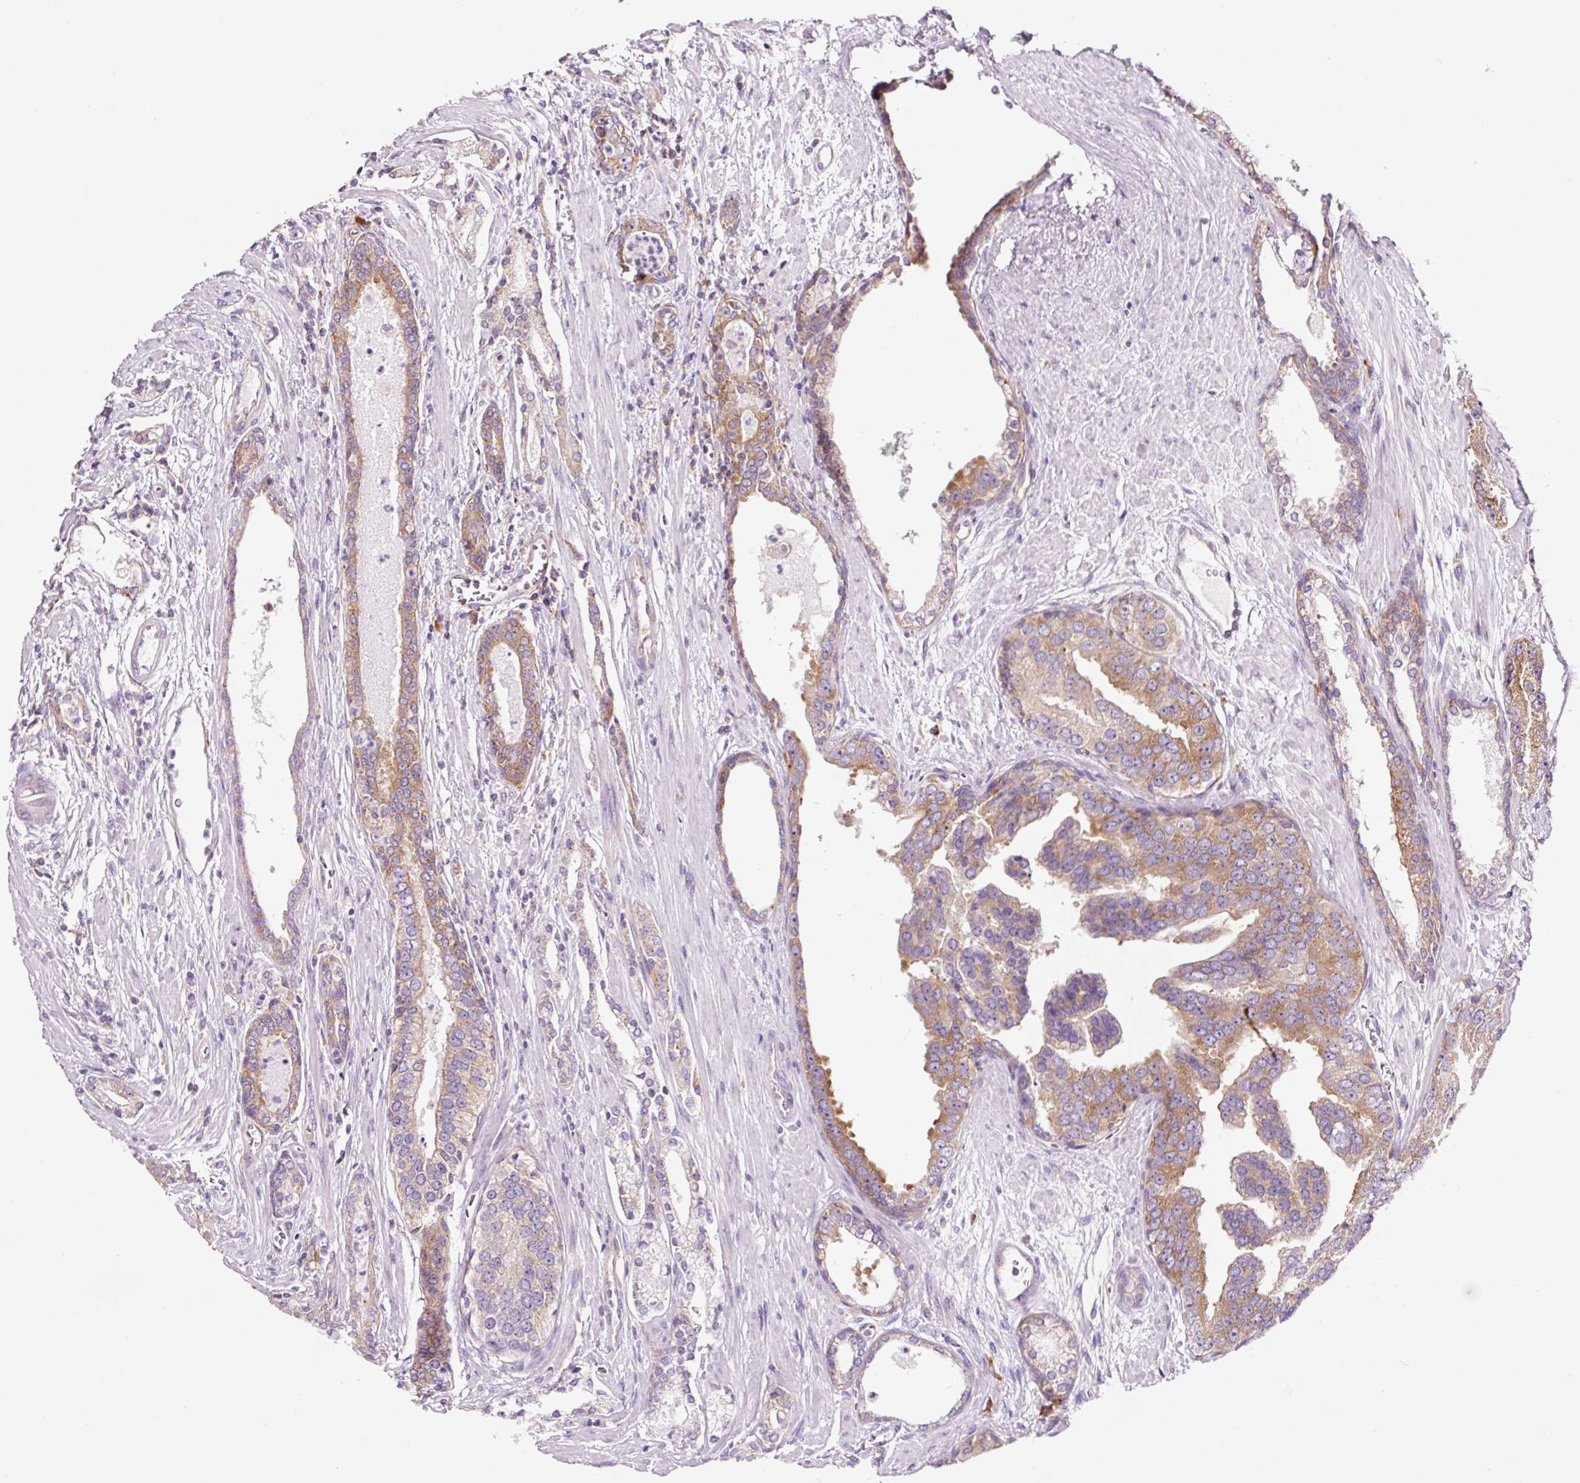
{"staining": {"intensity": "moderate", "quantity": ">75%", "location": "cytoplasmic/membranous"}, "tissue": "prostate cancer", "cell_type": "Tumor cells", "image_type": "cancer", "snomed": [{"axis": "morphology", "description": "Adenocarcinoma, High grade"}, {"axis": "topography", "description": "Prostate"}], "caption": "Protein staining of prostate adenocarcinoma (high-grade) tissue reveals moderate cytoplasmic/membranous positivity in approximately >75% of tumor cells. (Stains: DAB in brown, nuclei in blue, Microscopy: brightfield microscopy at high magnification).", "gene": "RPL41", "patient": {"sex": "male", "age": 71}}